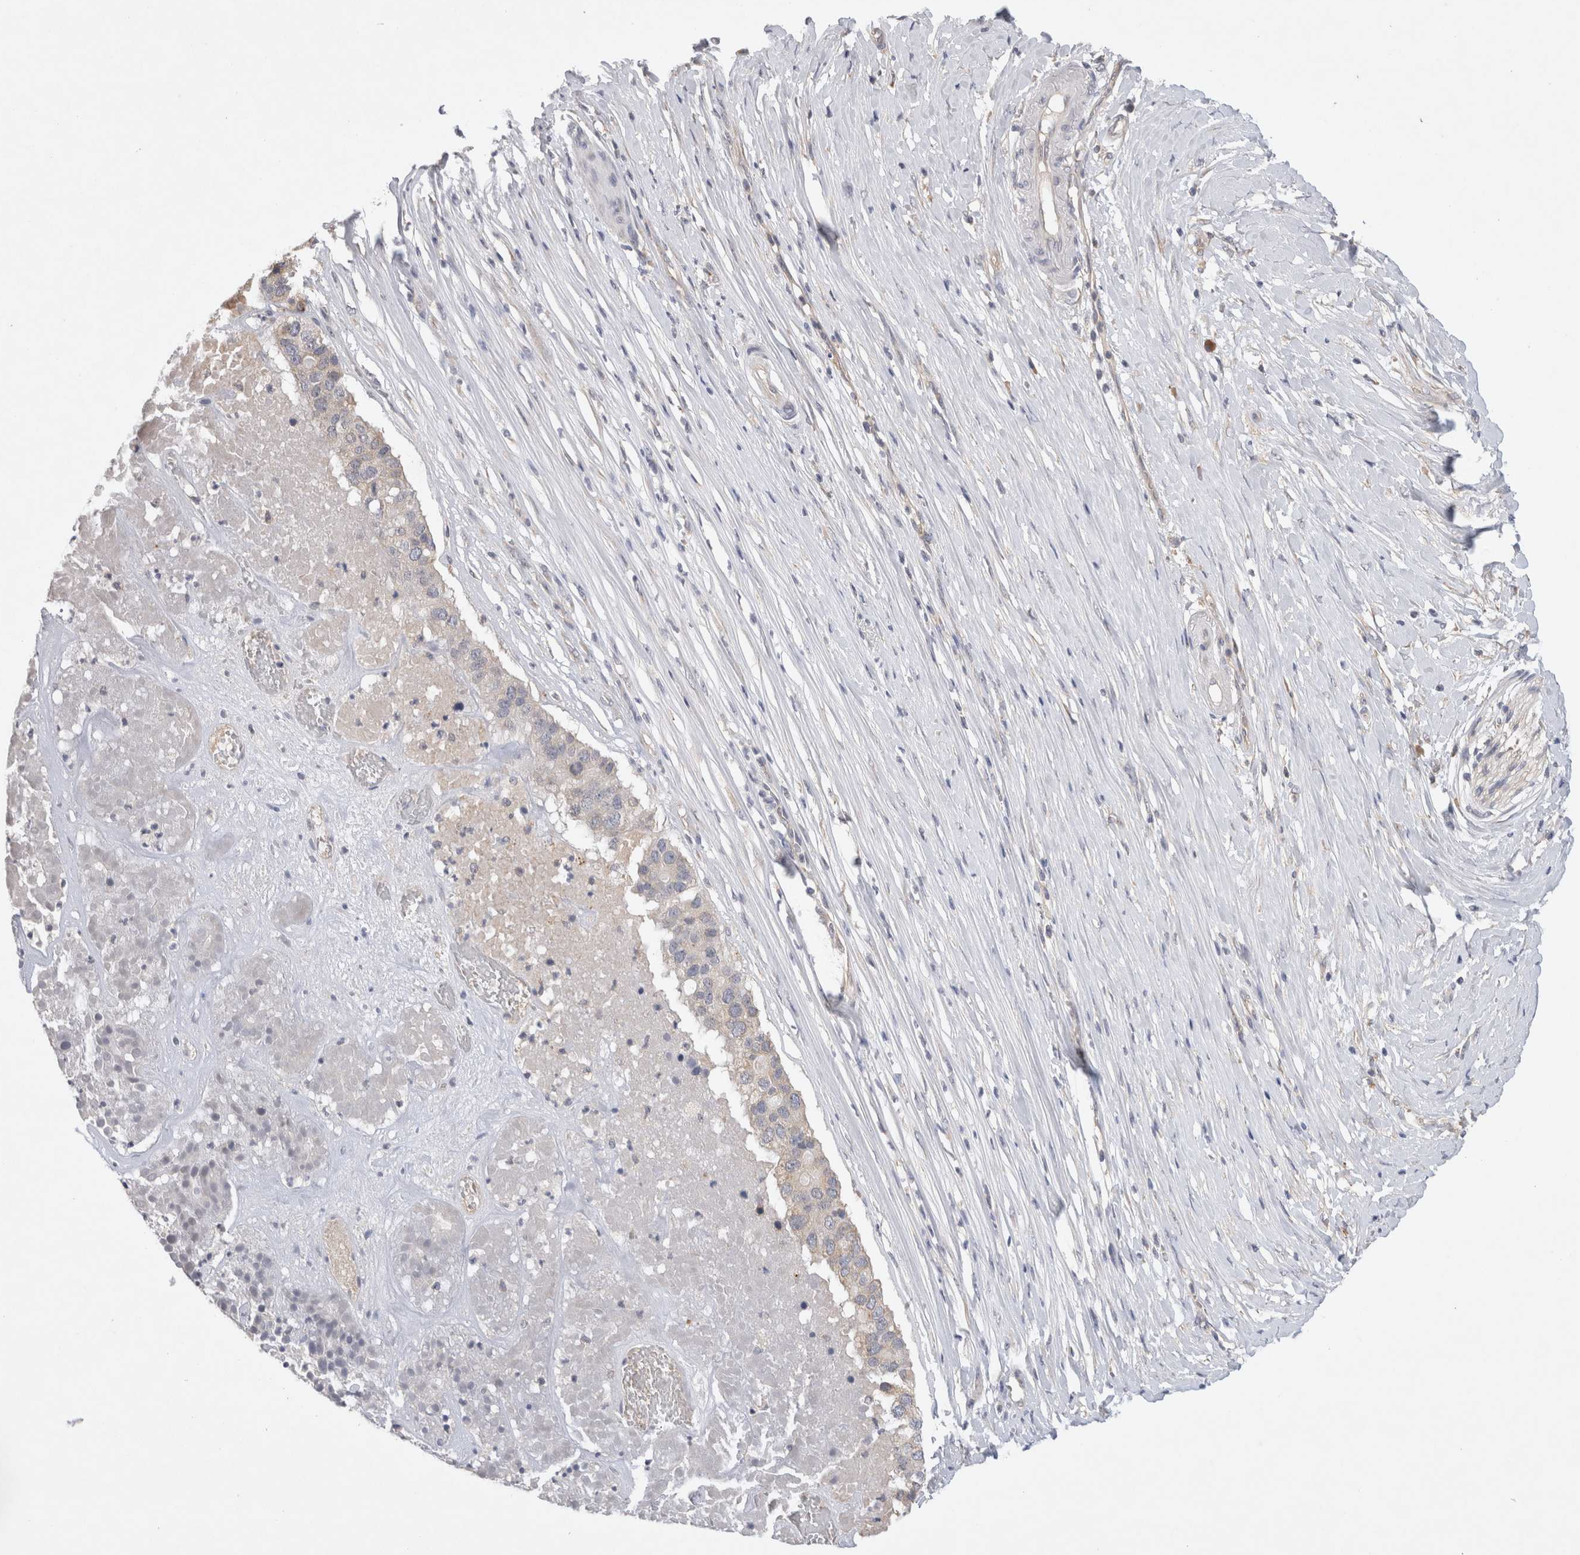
{"staining": {"intensity": "negative", "quantity": "none", "location": "none"}, "tissue": "pancreatic cancer", "cell_type": "Tumor cells", "image_type": "cancer", "snomed": [{"axis": "morphology", "description": "Adenocarcinoma, NOS"}, {"axis": "topography", "description": "Pancreas"}], "caption": "DAB immunohistochemical staining of human pancreatic adenocarcinoma displays no significant staining in tumor cells.", "gene": "GAS1", "patient": {"sex": "male", "age": 50}}